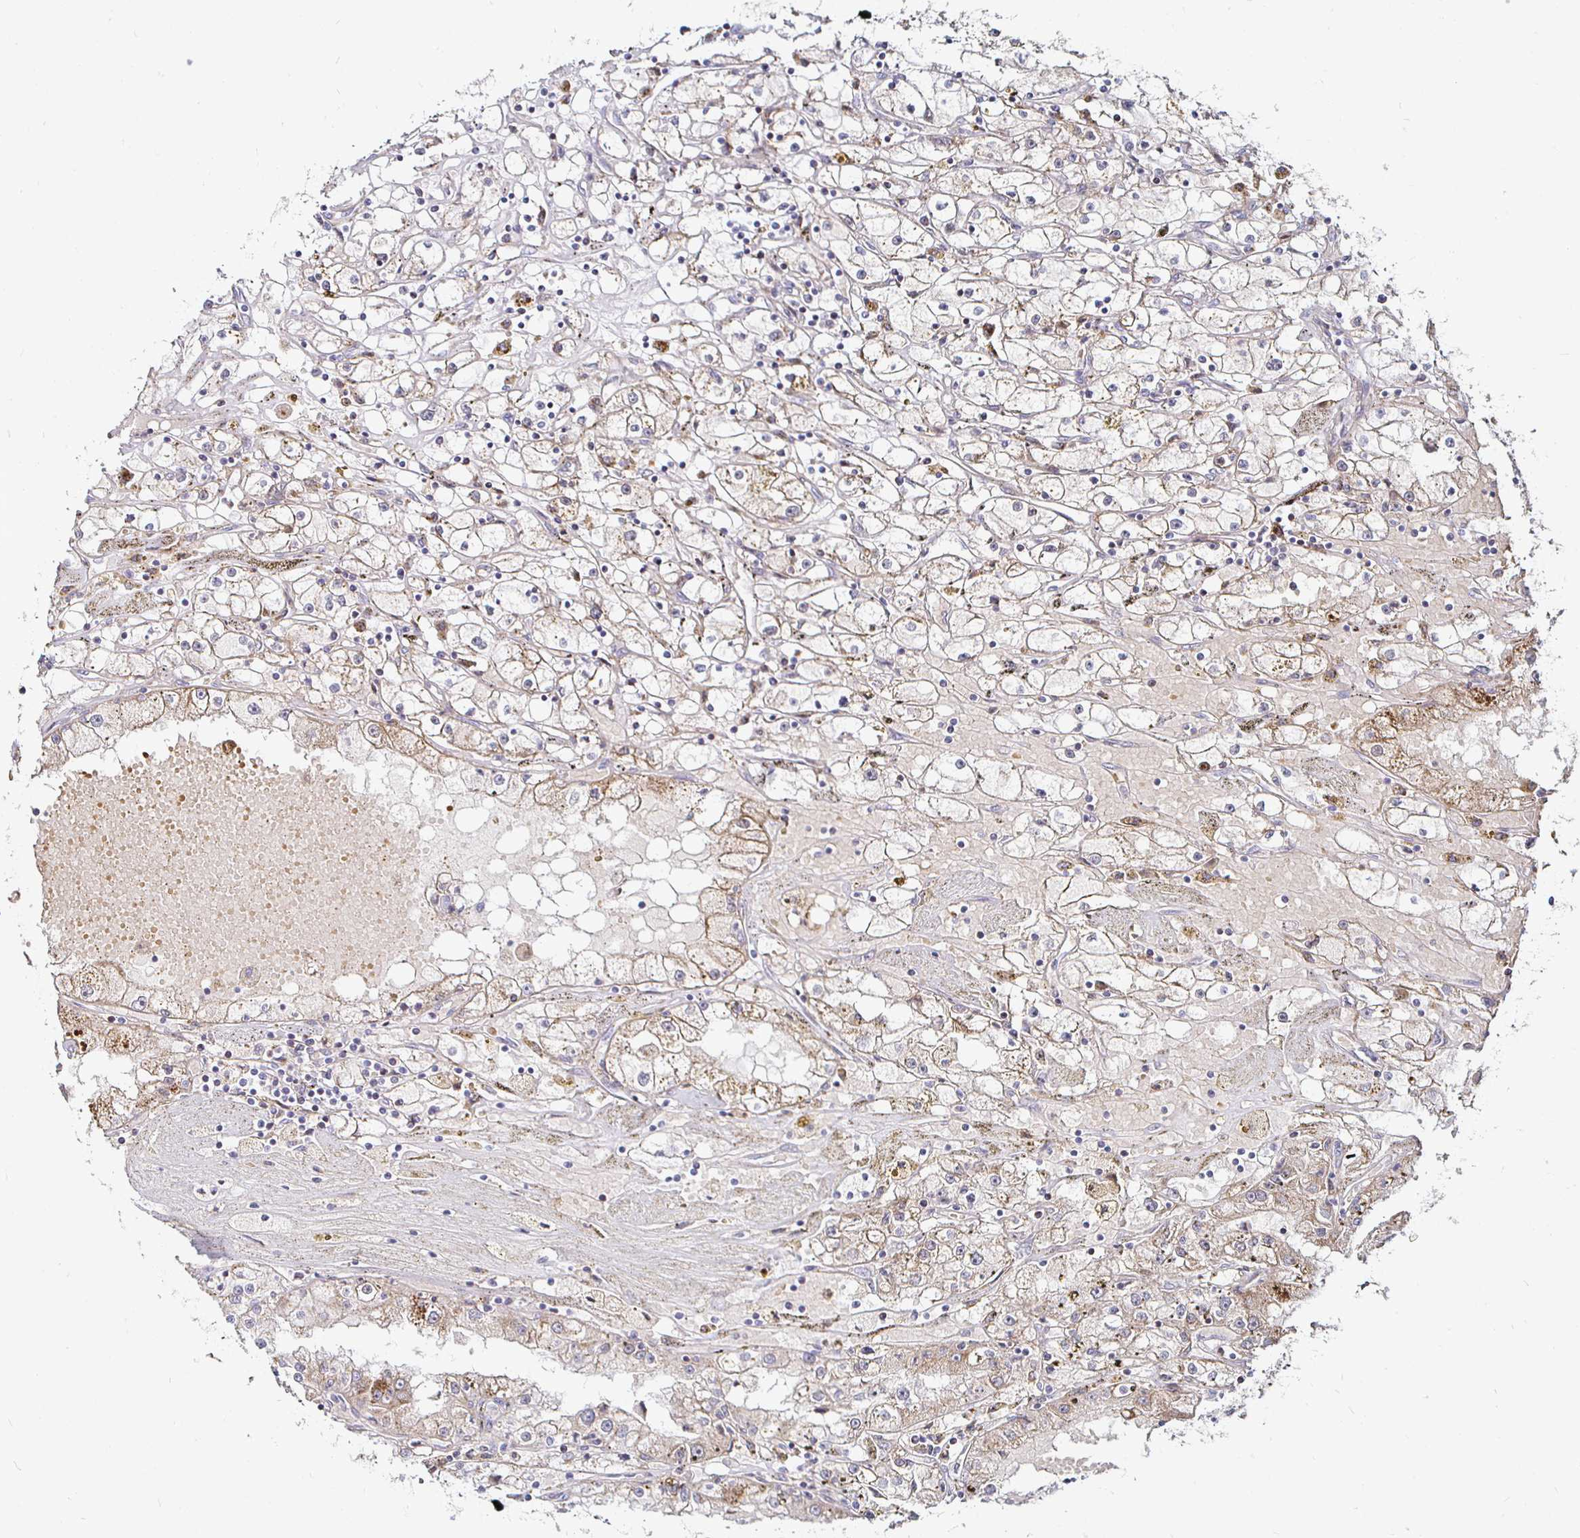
{"staining": {"intensity": "weak", "quantity": "<25%", "location": "cytoplasmic/membranous"}, "tissue": "renal cancer", "cell_type": "Tumor cells", "image_type": "cancer", "snomed": [{"axis": "morphology", "description": "Adenocarcinoma, NOS"}, {"axis": "topography", "description": "Kidney"}], "caption": "The histopathology image displays no significant positivity in tumor cells of renal cancer (adenocarcinoma).", "gene": "ATG3", "patient": {"sex": "male", "age": 56}}